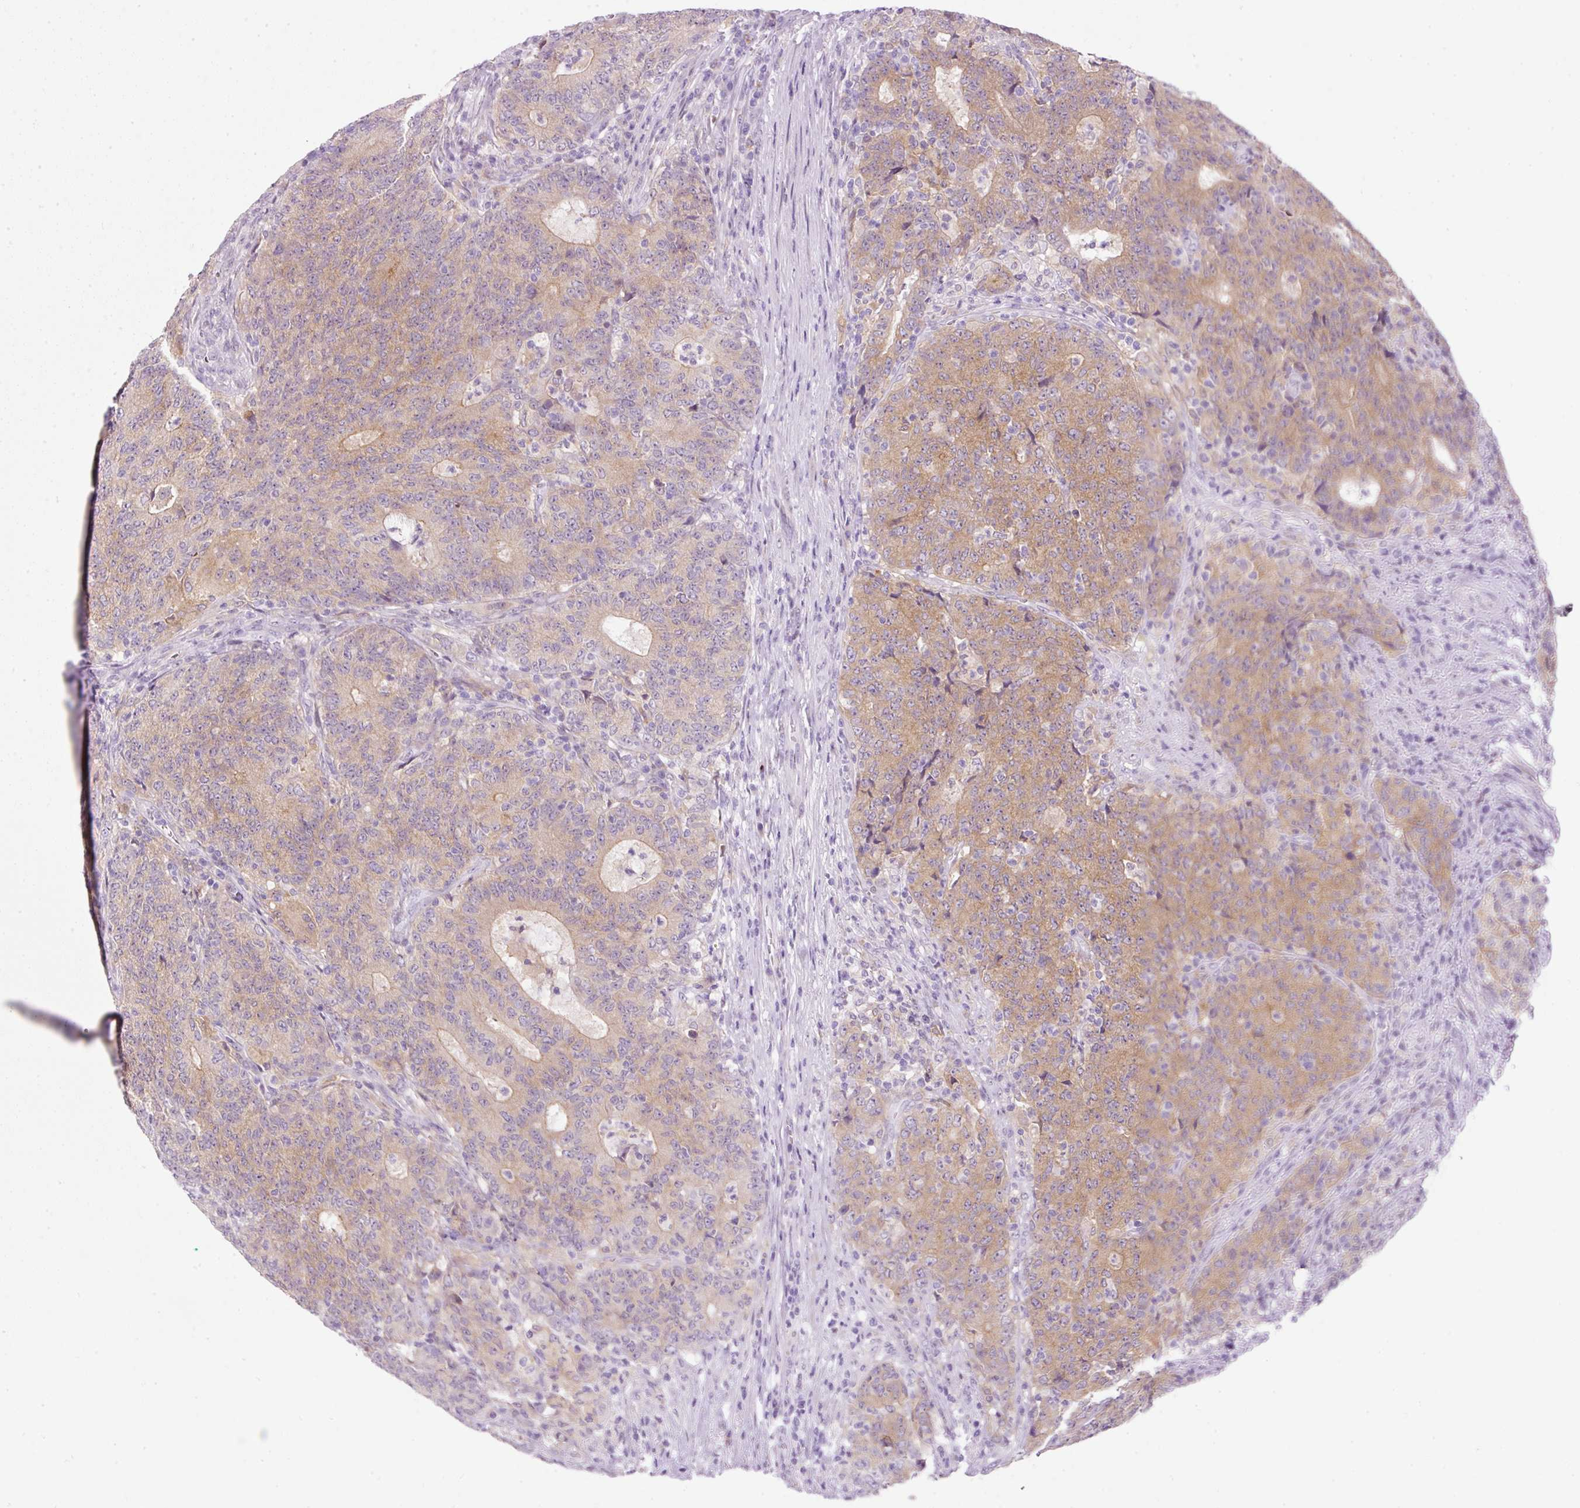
{"staining": {"intensity": "moderate", "quantity": "25%-75%", "location": "cytoplasmic/membranous"}, "tissue": "colorectal cancer", "cell_type": "Tumor cells", "image_type": "cancer", "snomed": [{"axis": "morphology", "description": "Adenocarcinoma, NOS"}, {"axis": "topography", "description": "Colon"}], "caption": "Colorectal adenocarcinoma was stained to show a protein in brown. There is medium levels of moderate cytoplasmic/membranous staining in about 25%-75% of tumor cells. (DAB = brown stain, brightfield microscopy at high magnification).", "gene": "SRC", "patient": {"sex": "female", "age": 75}}